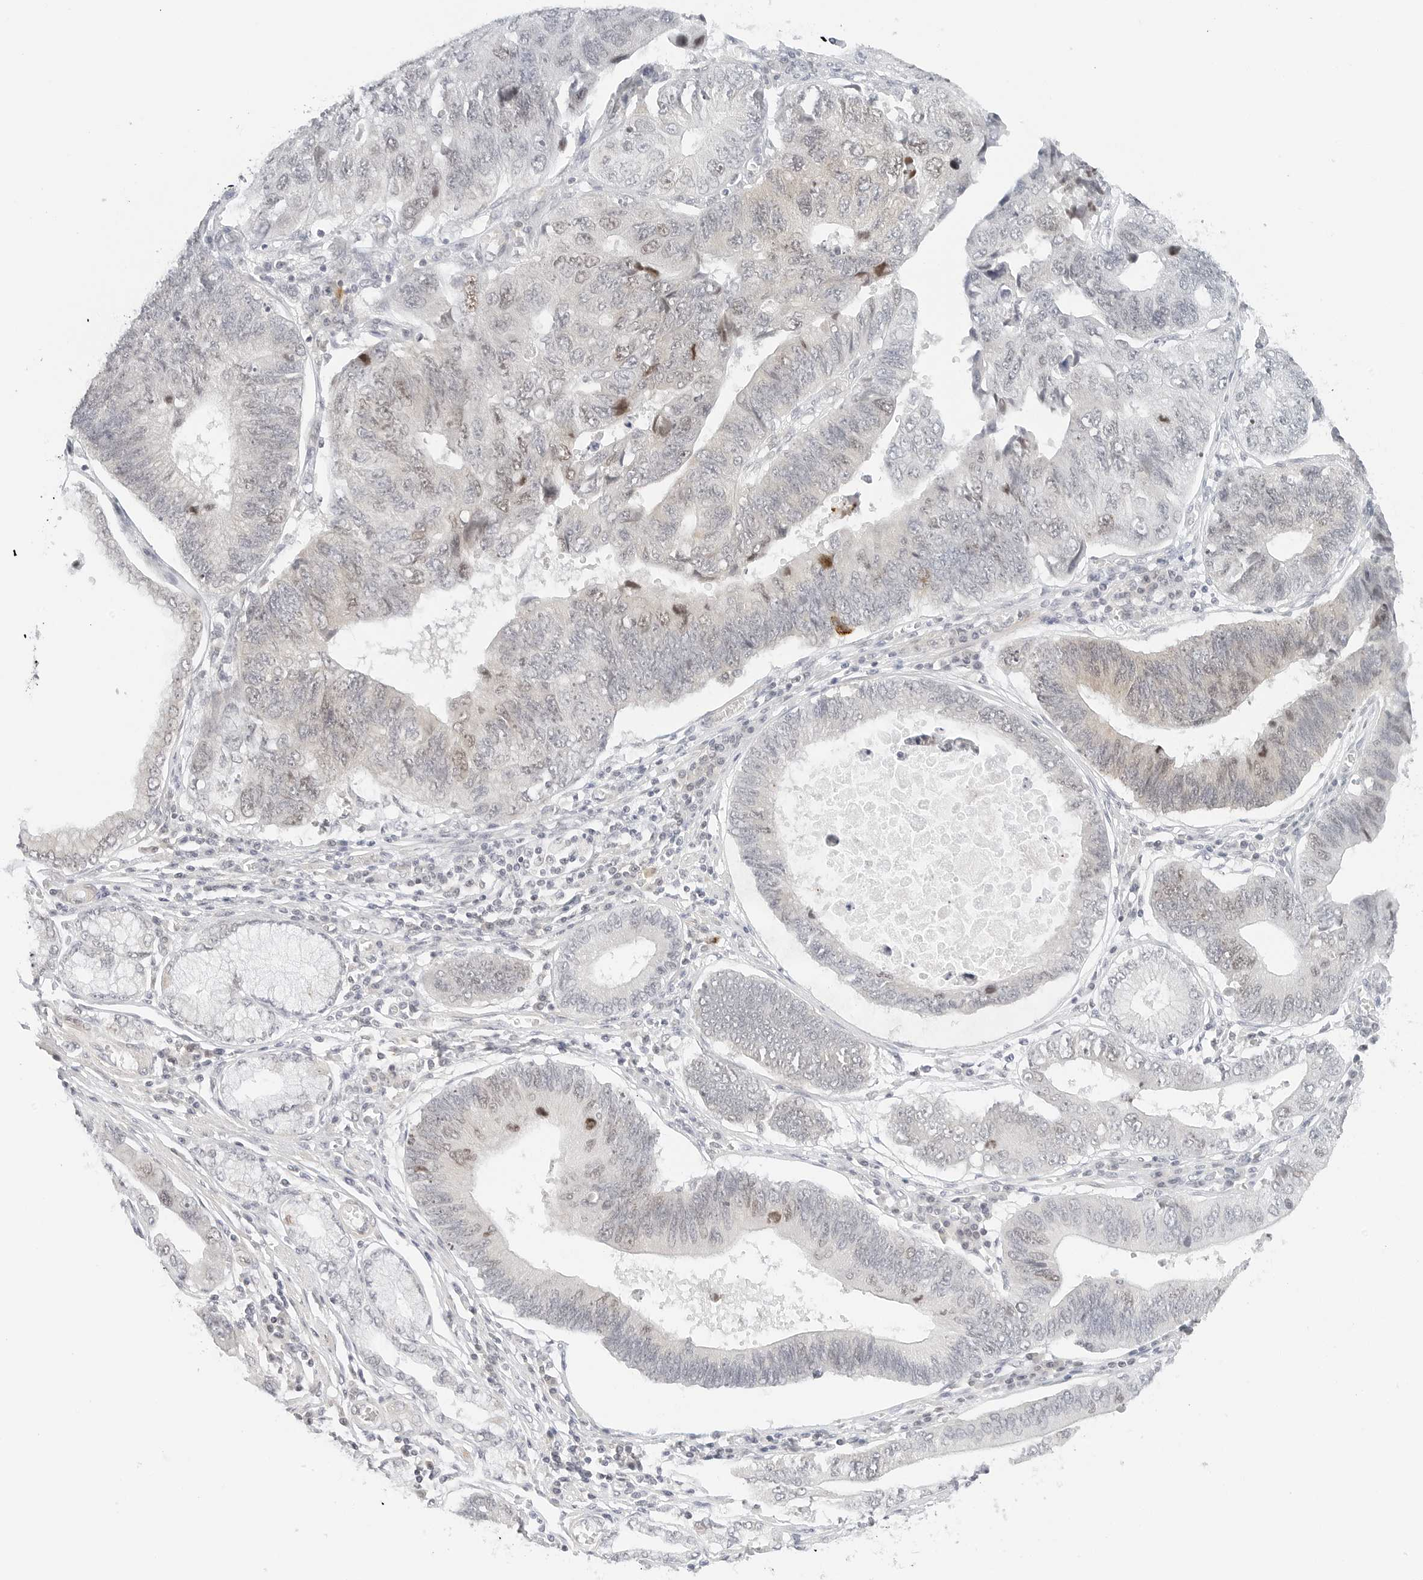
{"staining": {"intensity": "moderate", "quantity": "<25%", "location": "nuclear"}, "tissue": "stomach cancer", "cell_type": "Tumor cells", "image_type": "cancer", "snomed": [{"axis": "morphology", "description": "Adenocarcinoma, NOS"}, {"axis": "topography", "description": "Stomach"}], "caption": "Brown immunohistochemical staining in stomach cancer exhibits moderate nuclear expression in about <25% of tumor cells.", "gene": "NEO1", "patient": {"sex": "male", "age": 59}}